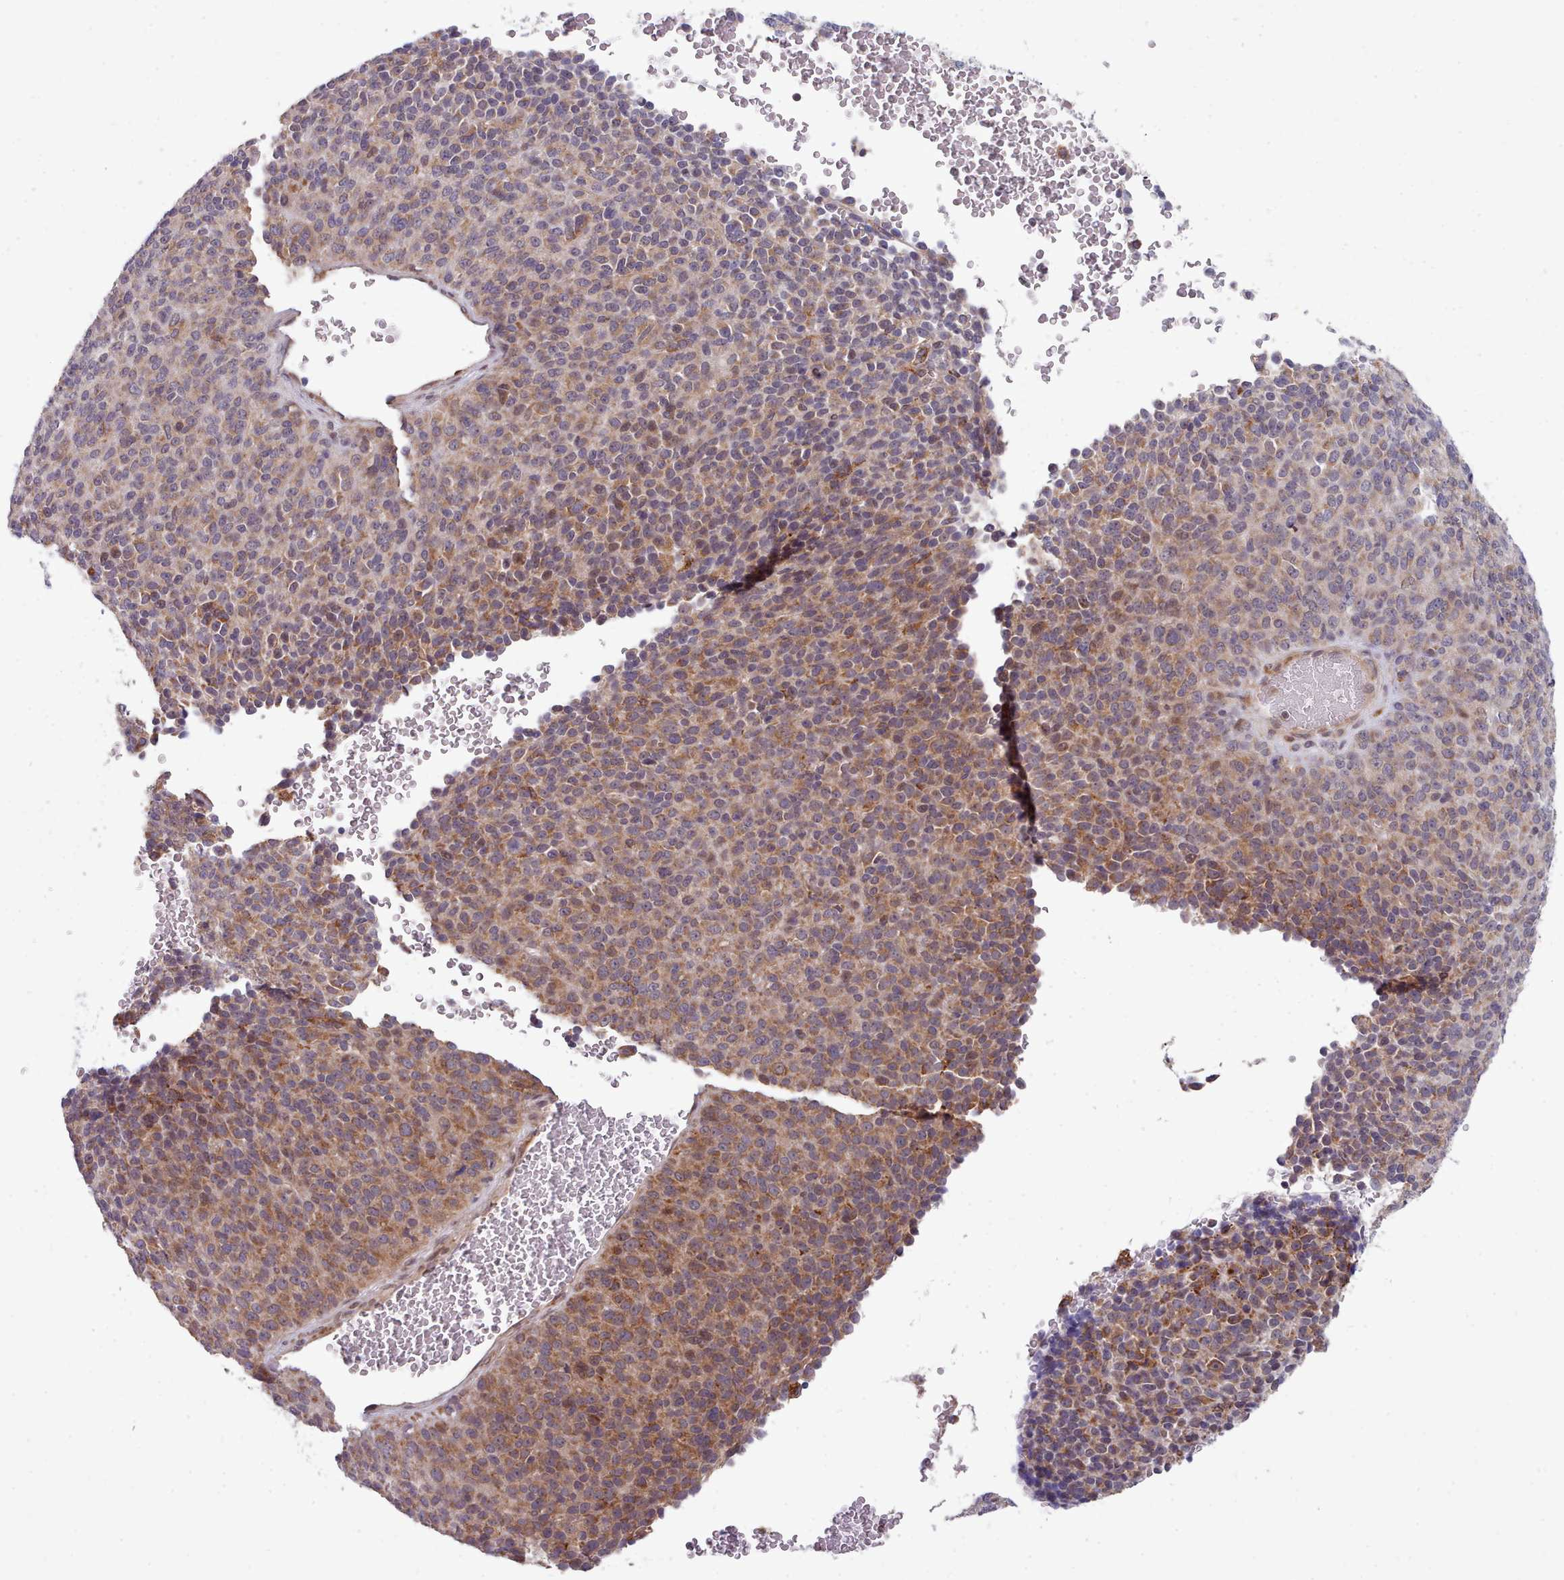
{"staining": {"intensity": "moderate", "quantity": ">75%", "location": "cytoplasmic/membranous"}, "tissue": "melanoma", "cell_type": "Tumor cells", "image_type": "cancer", "snomed": [{"axis": "morphology", "description": "Malignant melanoma, Metastatic site"}, {"axis": "topography", "description": "Brain"}], "caption": "Immunohistochemistry micrograph of malignant melanoma (metastatic site) stained for a protein (brown), which displays medium levels of moderate cytoplasmic/membranous positivity in approximately >75% of tumor cells.", "gene": "TRIM26", "patient": {"sex": "female", "age": 56}}